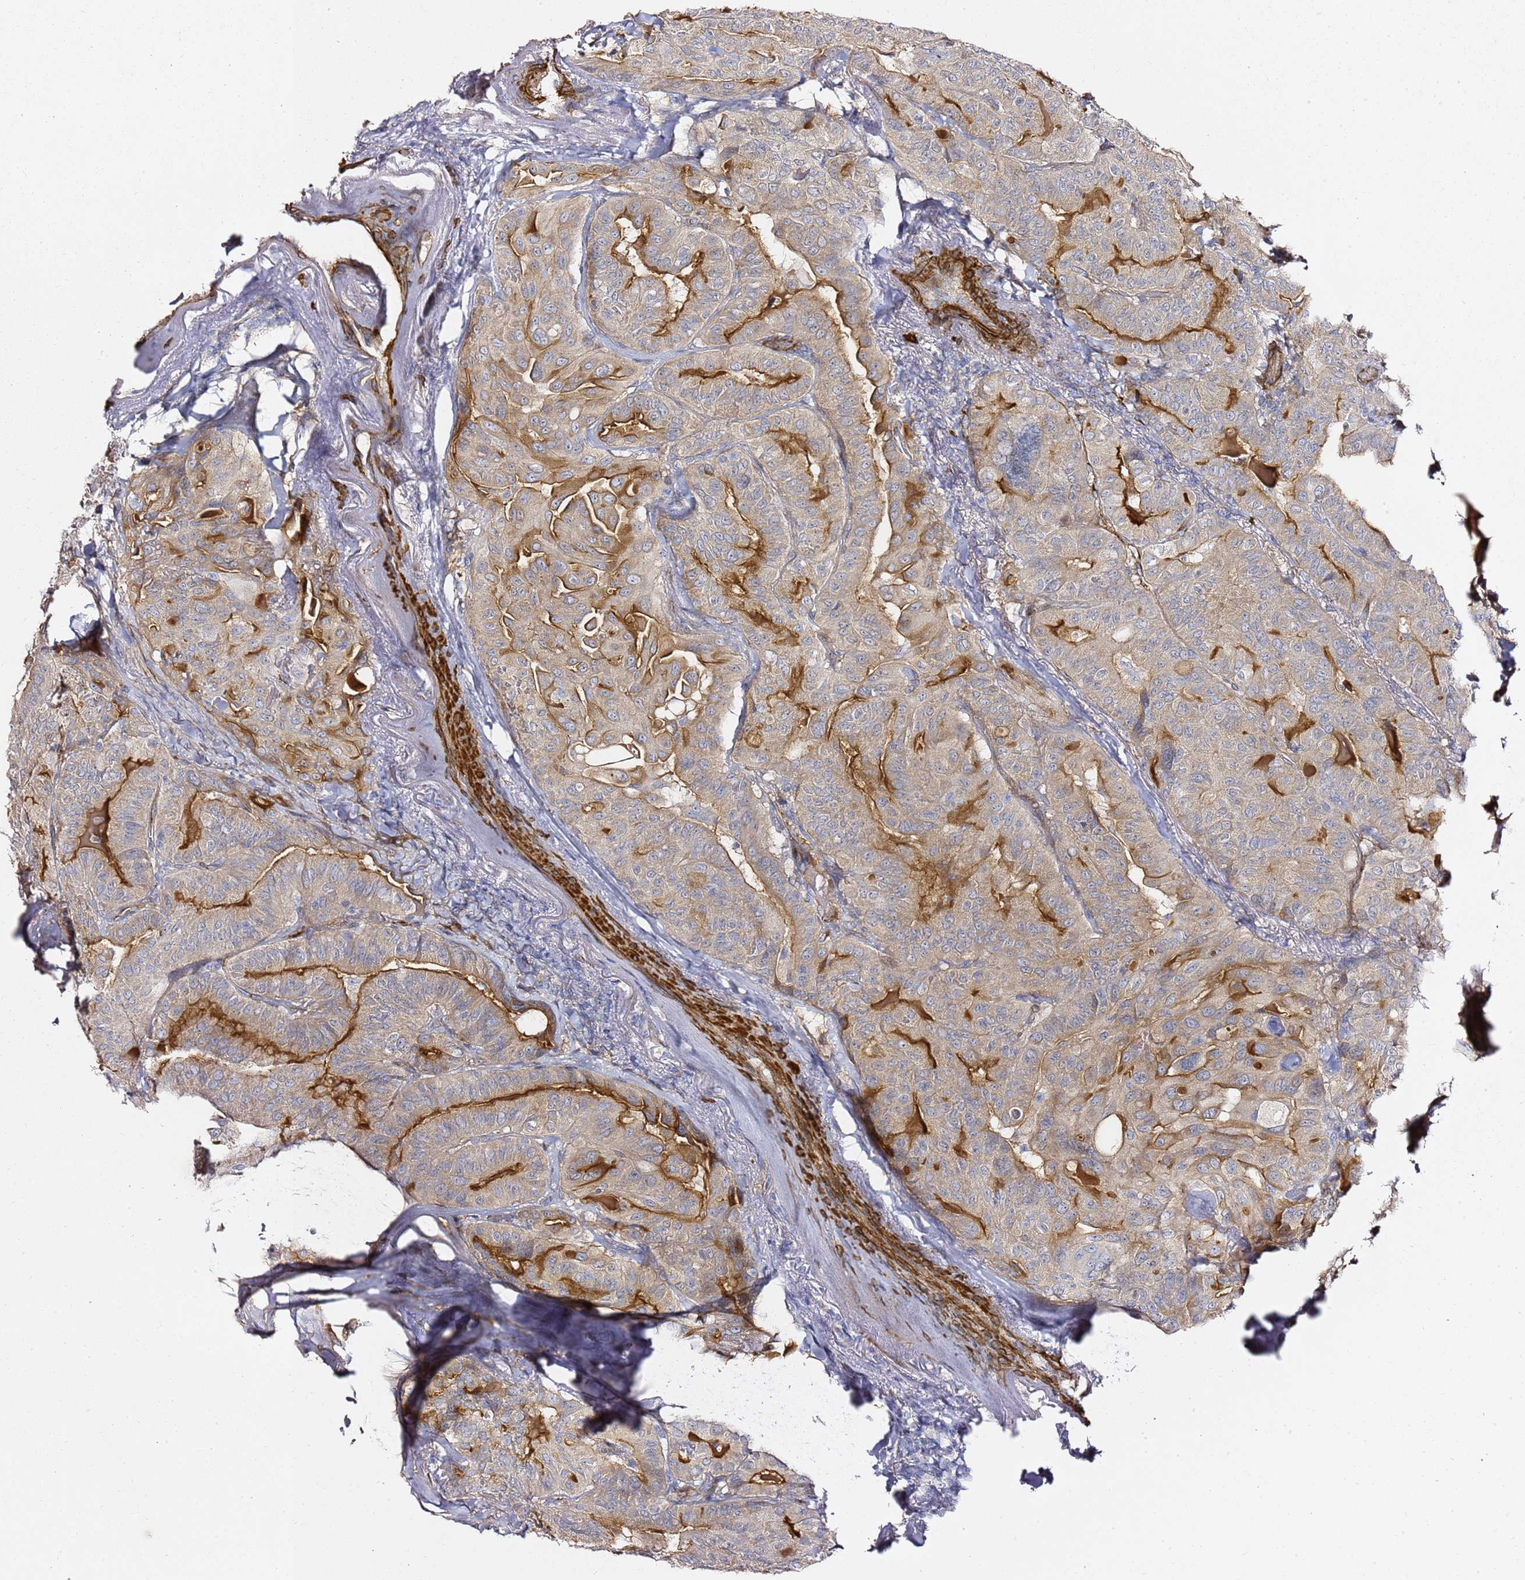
{"staining": {"intensity": "strong", "quantity": "25%-75%", "location": "cytoplasmic/membranous"}, "tissue": "thyroid cancer", "cell_type": "Tumor cells", "image_type": "cancer", "snomed": [{"axis": "morphology", "description": "Papillary adenocarcinoma, NOS"}, {"axis": "topography", "description": "Thyroid gland"}], "caption": "Brown immunohistochemical staining in papillary adenocarcinoma (thyroid) demonstrates strong cytoplasmic/membranous staining in about 25%-75% of tumor cells. (DAB IHC, brown staining for protein, blue staining for nuclei).", "gene": "EPS8L1", "patient": {"sex": "female", "age": 68}}